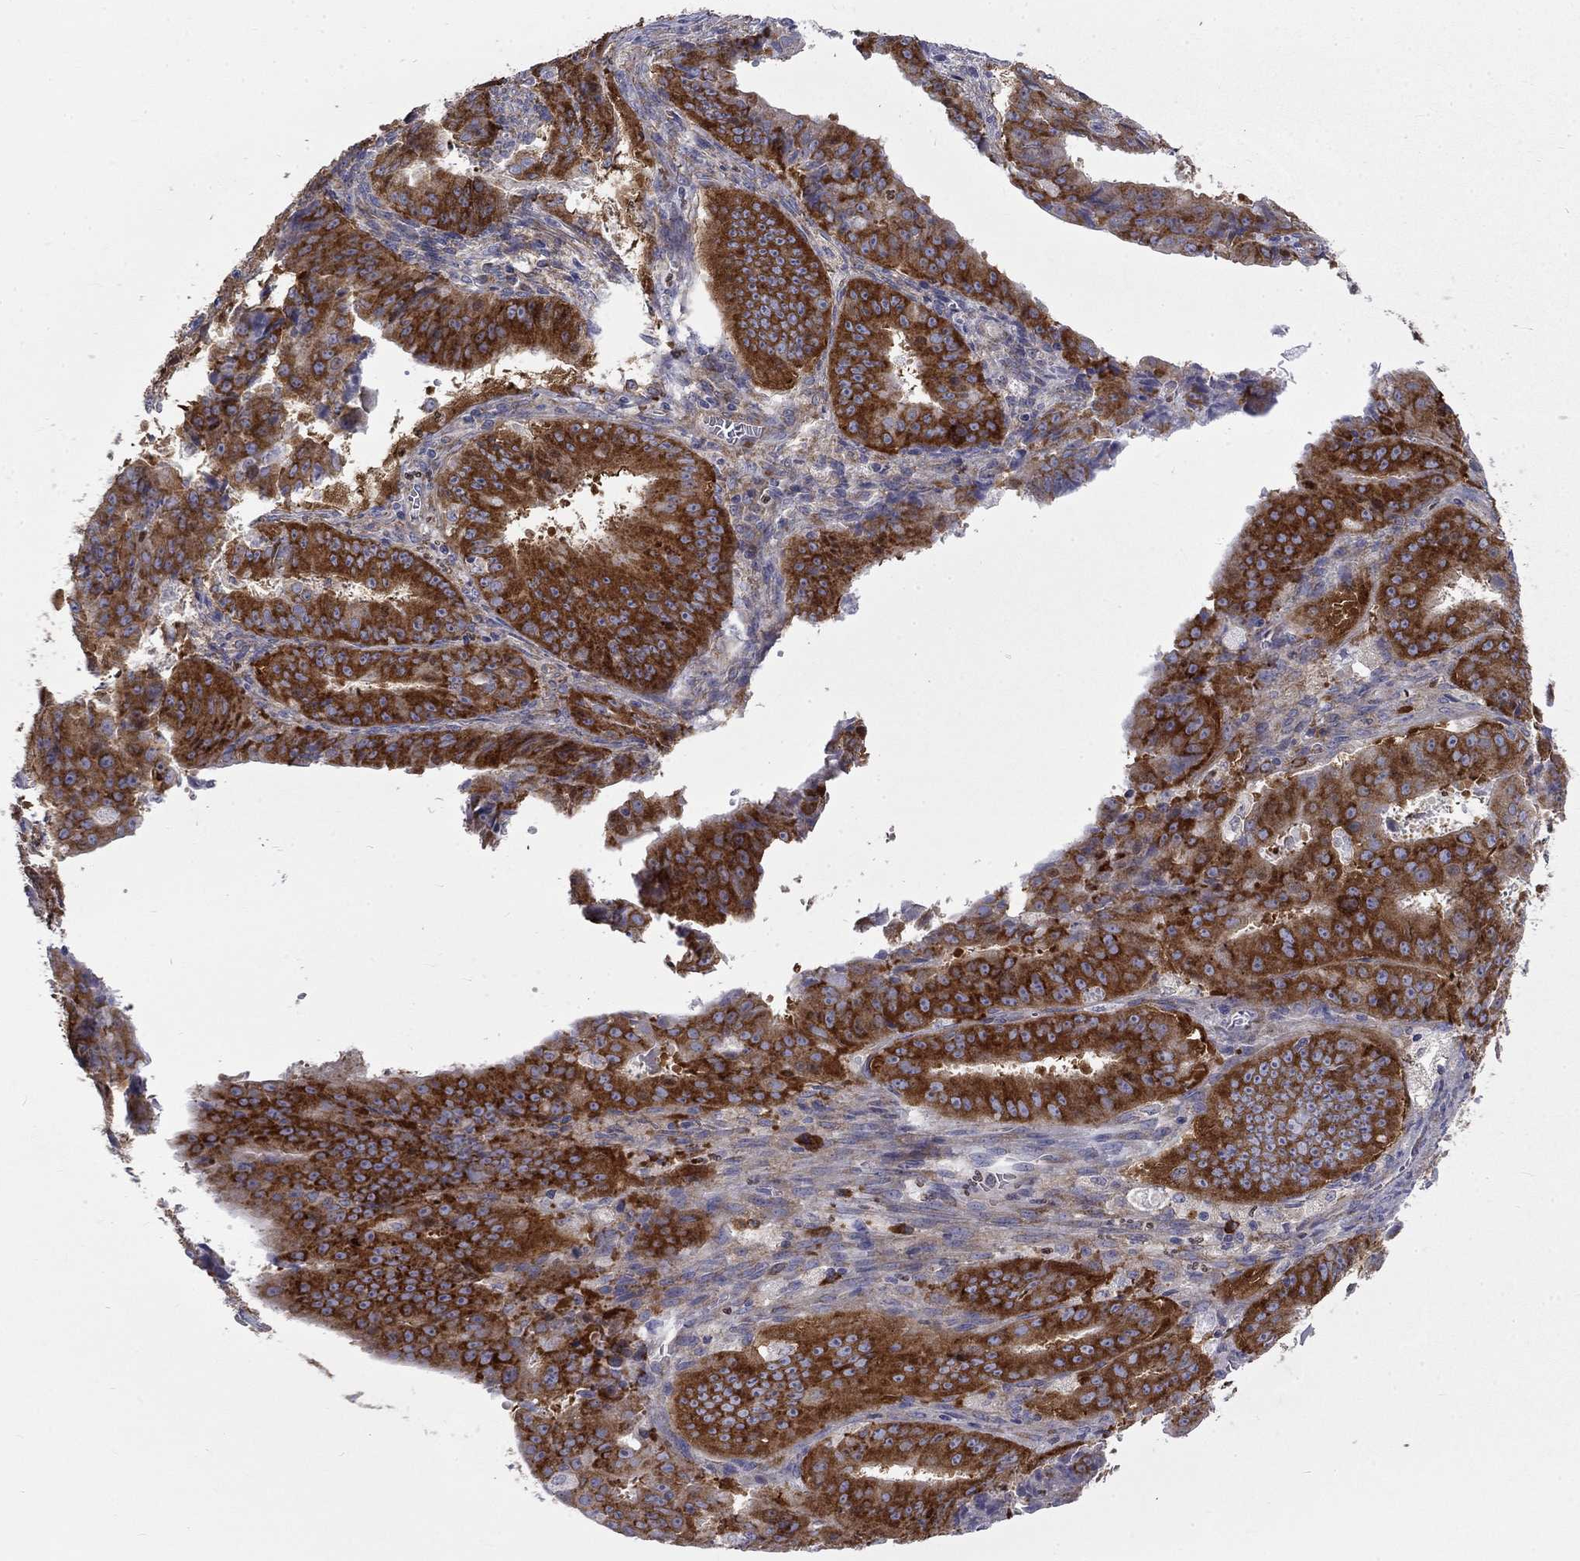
{"staining": {"intensity": "strong", "quantity": ">75%", "location": "cytoplasmic/membranous"}, "tissue": "ovarian cancer", "cell_type": "Tumor cells", "image_type": "cancer", "snomed": [{"axis": "morphology", "description": "Carcinoma, endometroid"}, {"axis": "topography", "description": "Ovary"}], "caption": "Immunohistochemistry of ovarian cancer (endometroid carcinoma) demonstrates high levels of strong cytoplasmic/membranous staining in approximately >75% of tumor cells. The staining was performed using DAB, with brown indicating positive protein expression. Nuclei are stained blue with hematoxylin.", "gene": "PABPC4", "patient": {"sex": "female", "age": 42}}